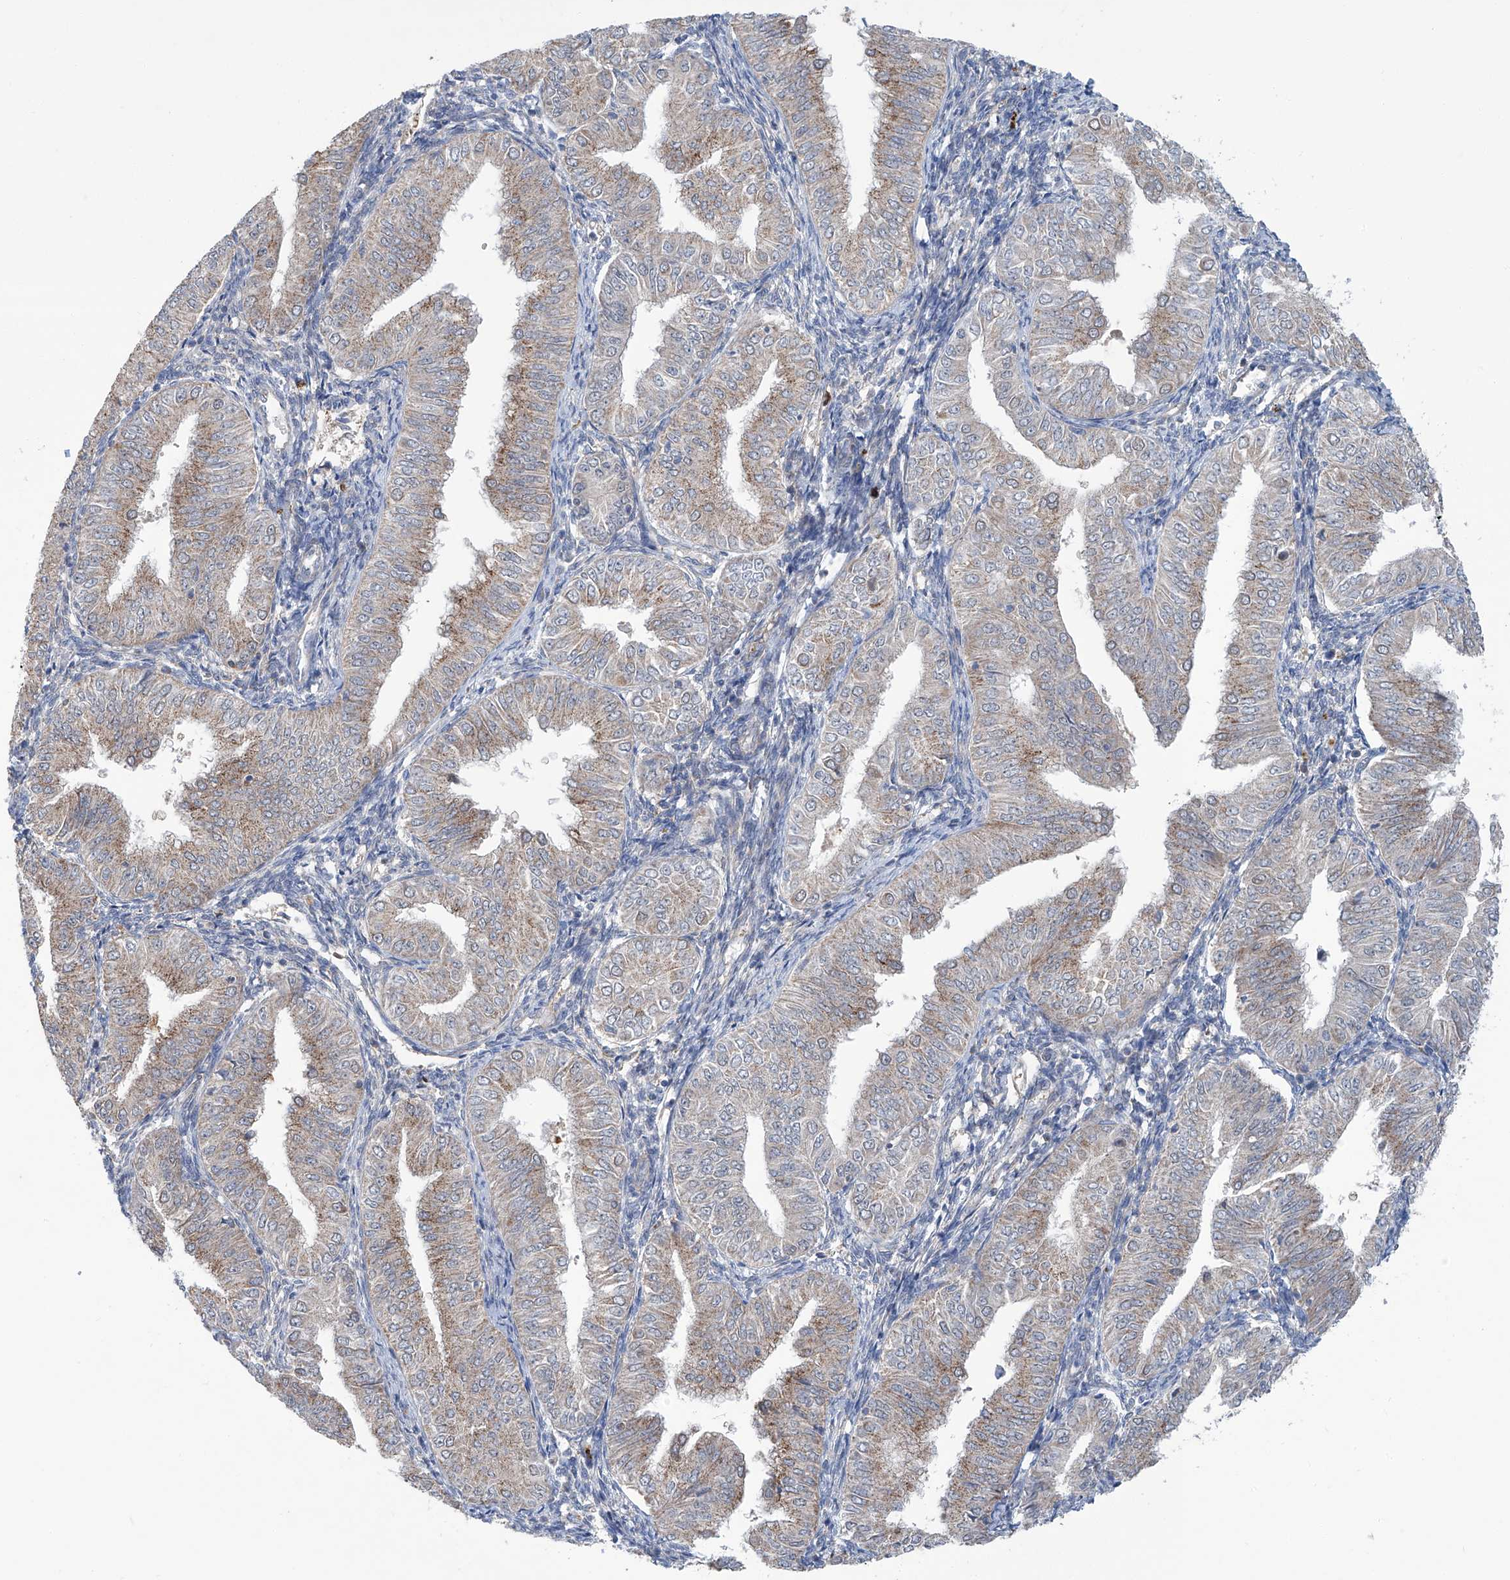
{"staining": {"intensity": "moderate", "quantity": "25%-75%", "location": "cytoplasmic/membranous"}, "tissue": "endometrial cancer", "cell_type": "Tumor cells", "image_type": "cancer", "snomed": [{"axis": "morphology", "description": "Normal tissue, NOS"}, {"axis": "morphology", "description": "Adenocarcinoma, NOS"}, {"axis": "topography", "description": "Endometrium"}], "caption": "A medium amount of moderate cytoplasmic/membranous expression is present in approximately 25%-75% of tumor cells in adenocarcinoma (endometrial) tissue. Nuclei are stained in blue.", "gene": "SIX4", "patient": {"sex": "female", "age": 53}}